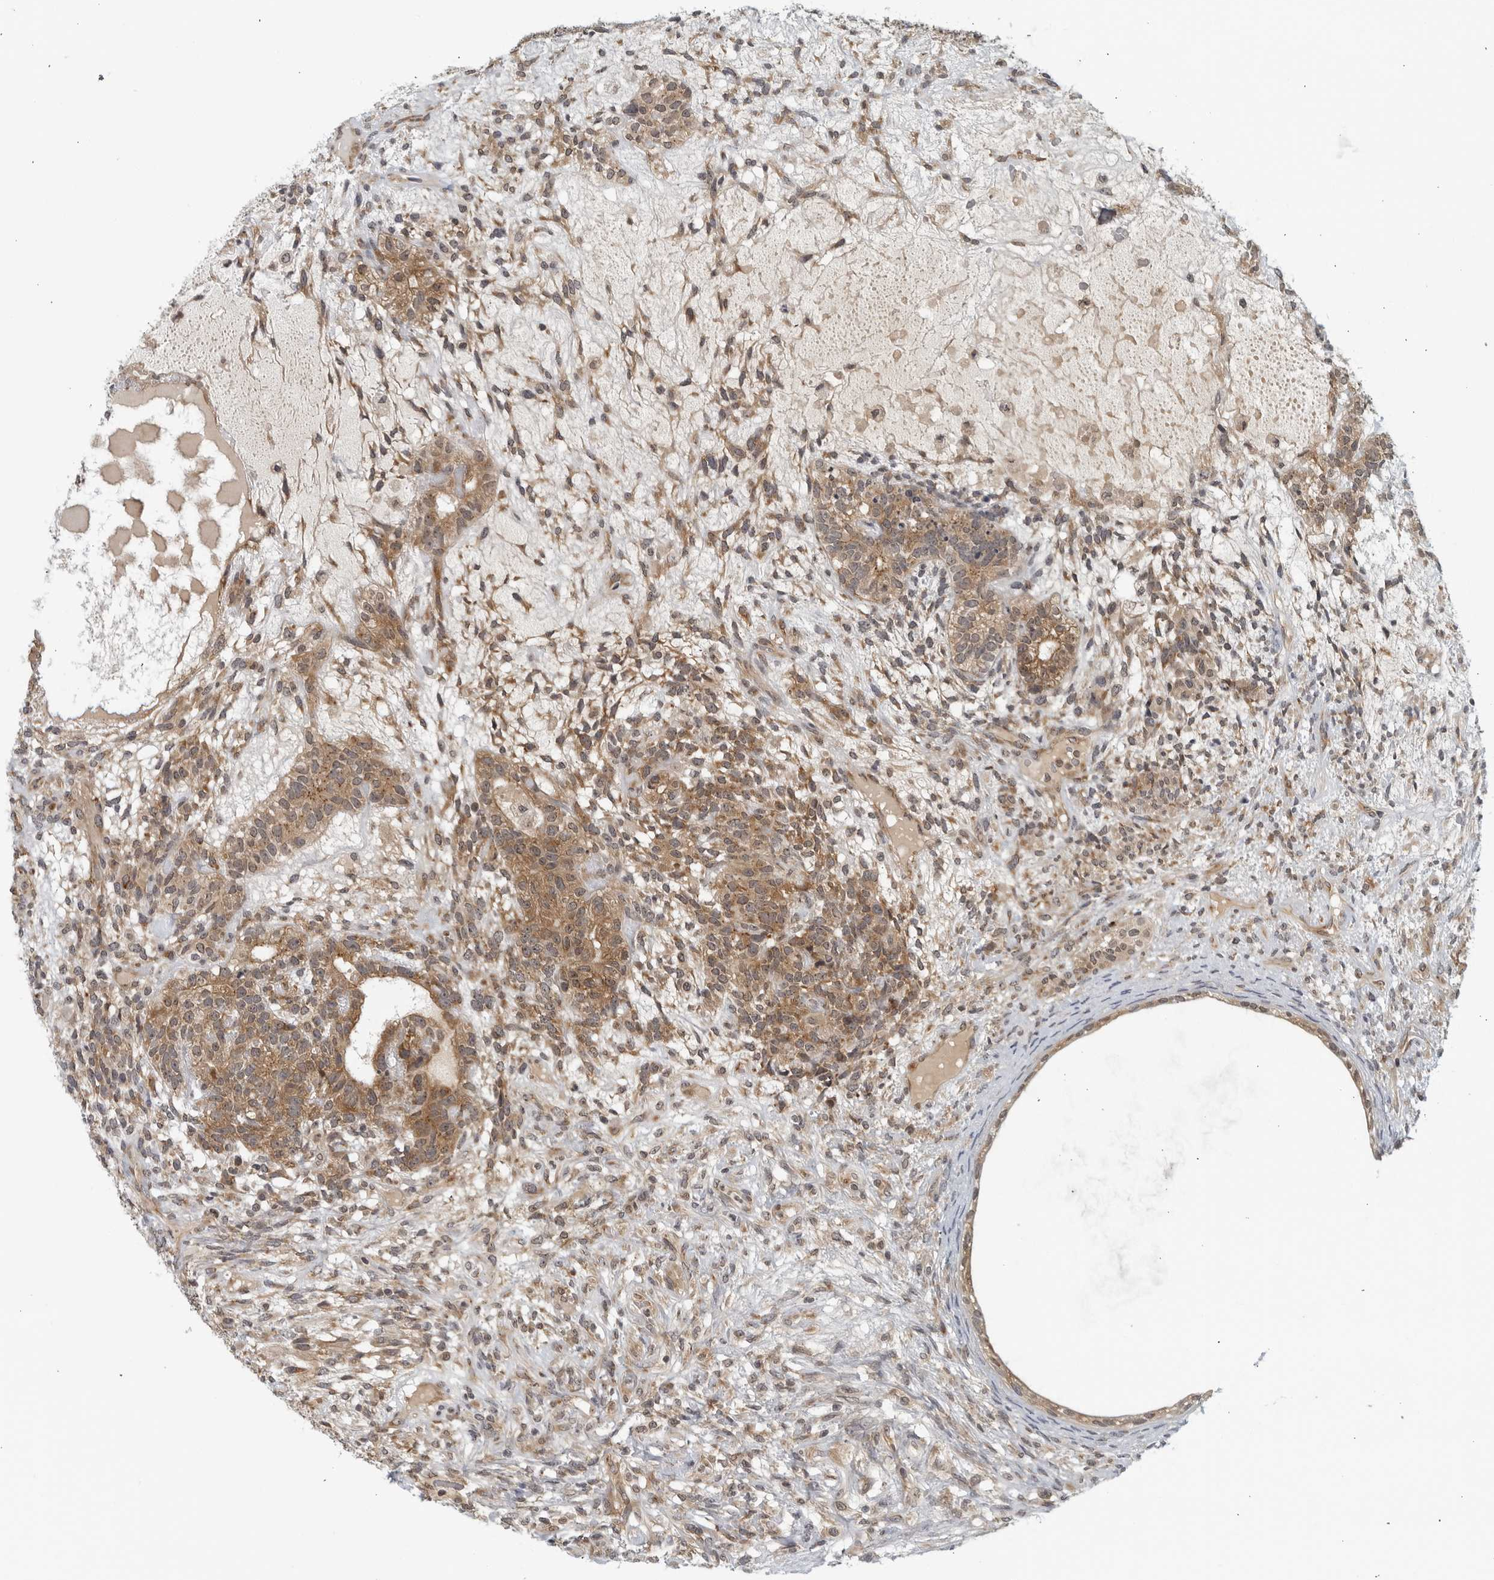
{"staining": {"intensity": "moderate", "quantity": ">75%", "location": "cytoplasmic/membranous"}, "tissue": "testis cancer", "cell_type": "Tumor cells", "image_type": "cancer", "snomed": [{"axis": "morphology", "description": "Seminoma, NOS"}, {"axis": "morphology", "description": "Carcinoma, Embryonal, NOS"}, {"axis": "topography", "description": "Testis"}], "caption": "Moderate cytoplasmic/membranous protein expression is identified in about >75% of tumor cells in testis embryonal carcinoma.", "gene": "RC3H1", "patient": {"sex": "male", "age": 28}}